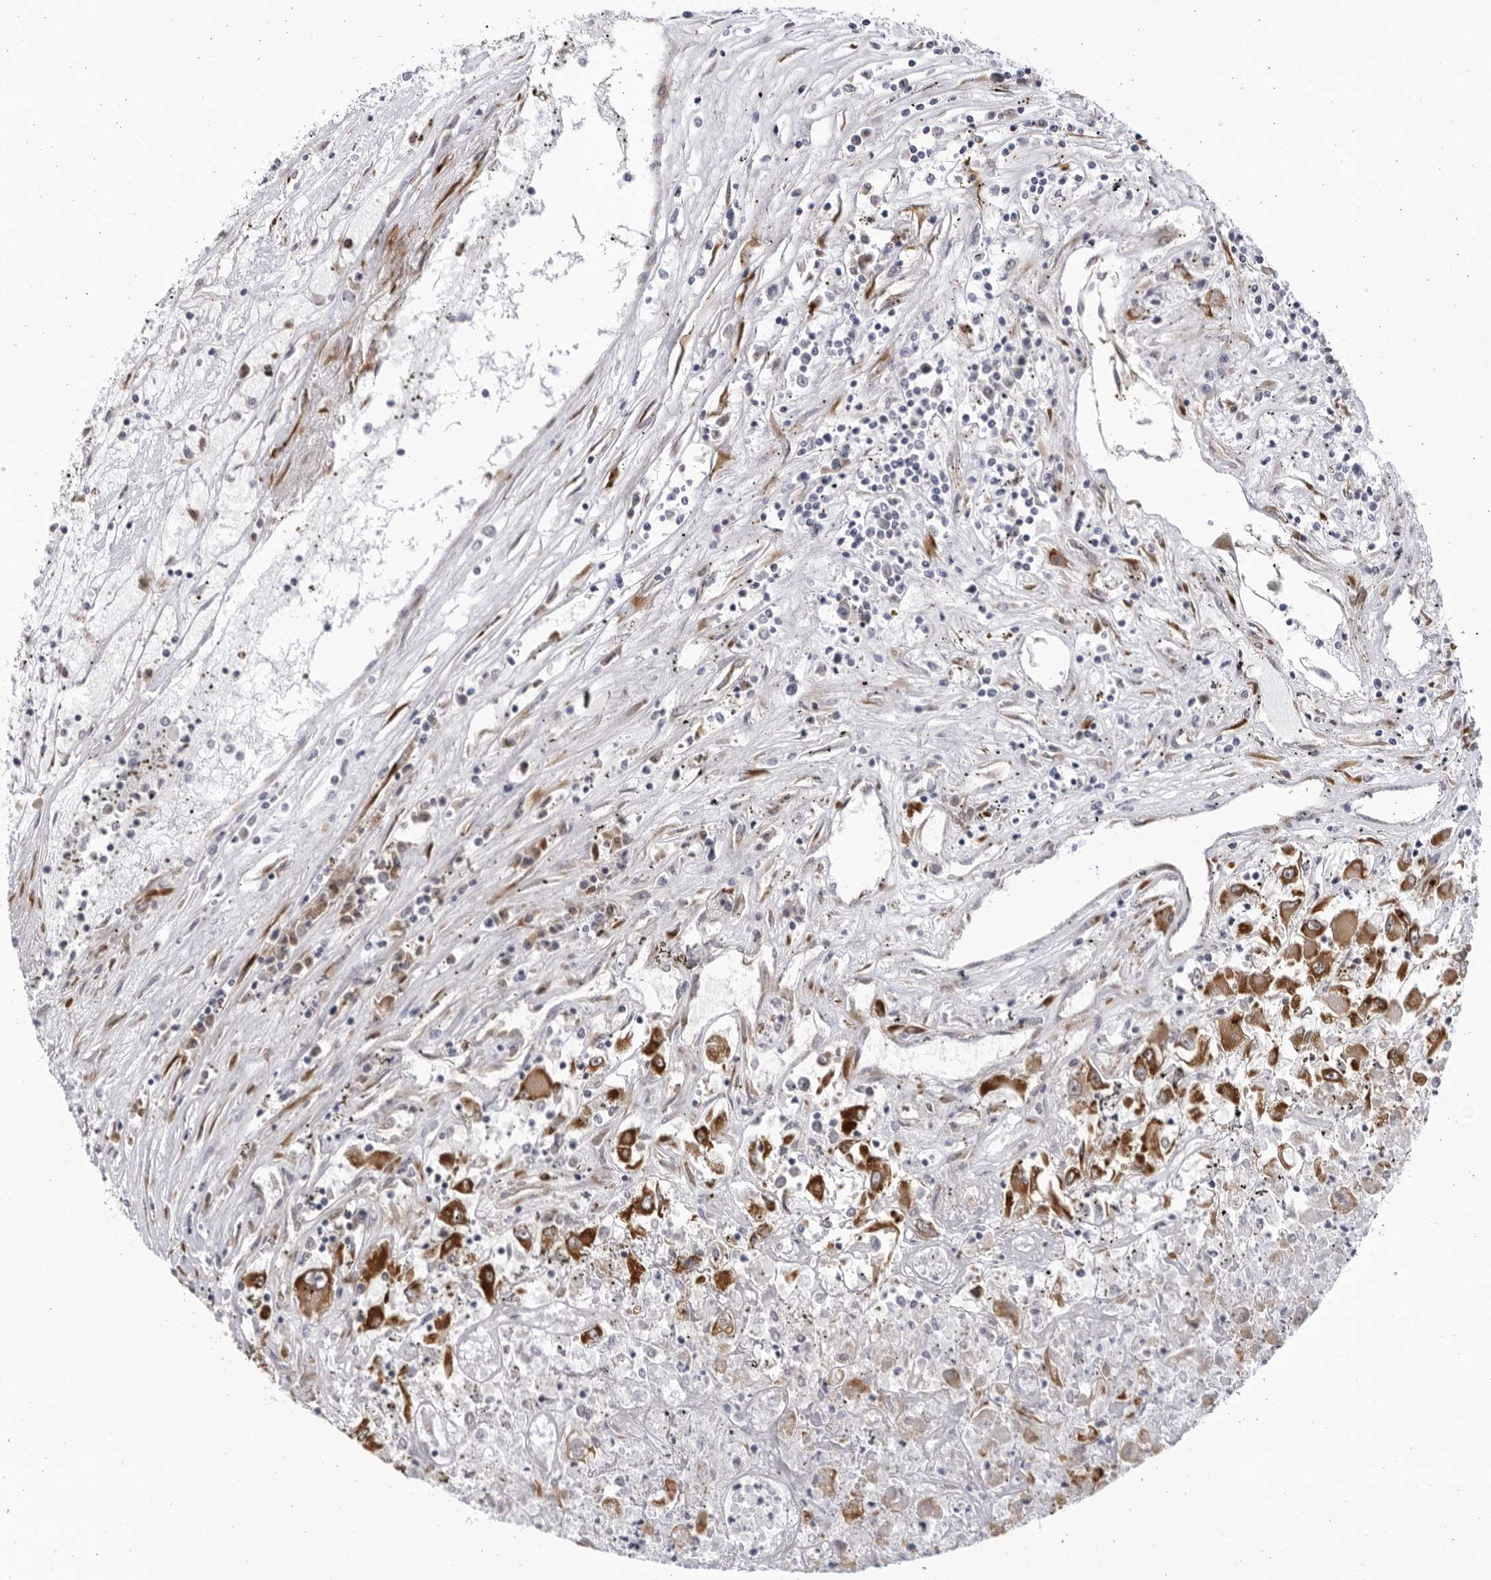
{"staining": {"intensity": "moderate", "quantity": "25%-75%", "location": "cytoplasmic/membranous"}, "tissue": "renal cancer", "cell_type": "Tumor cells", "image_type": "cancer", "snomed": [{"axis": "morphology", "description": "Adenocarcinoma, NOS"}, {"axis": "topography", "description": "Kidney"}], "caption": "Immunohistochemical staining of human adenocarcinoma (renal) demonstrates medium levels of moderate cytoplasmic/membranous protein positivity in approximately 25%-75% of tumor cells.", "gene": "BMP2K", "patient": {"sex": "female", "age": 52}}